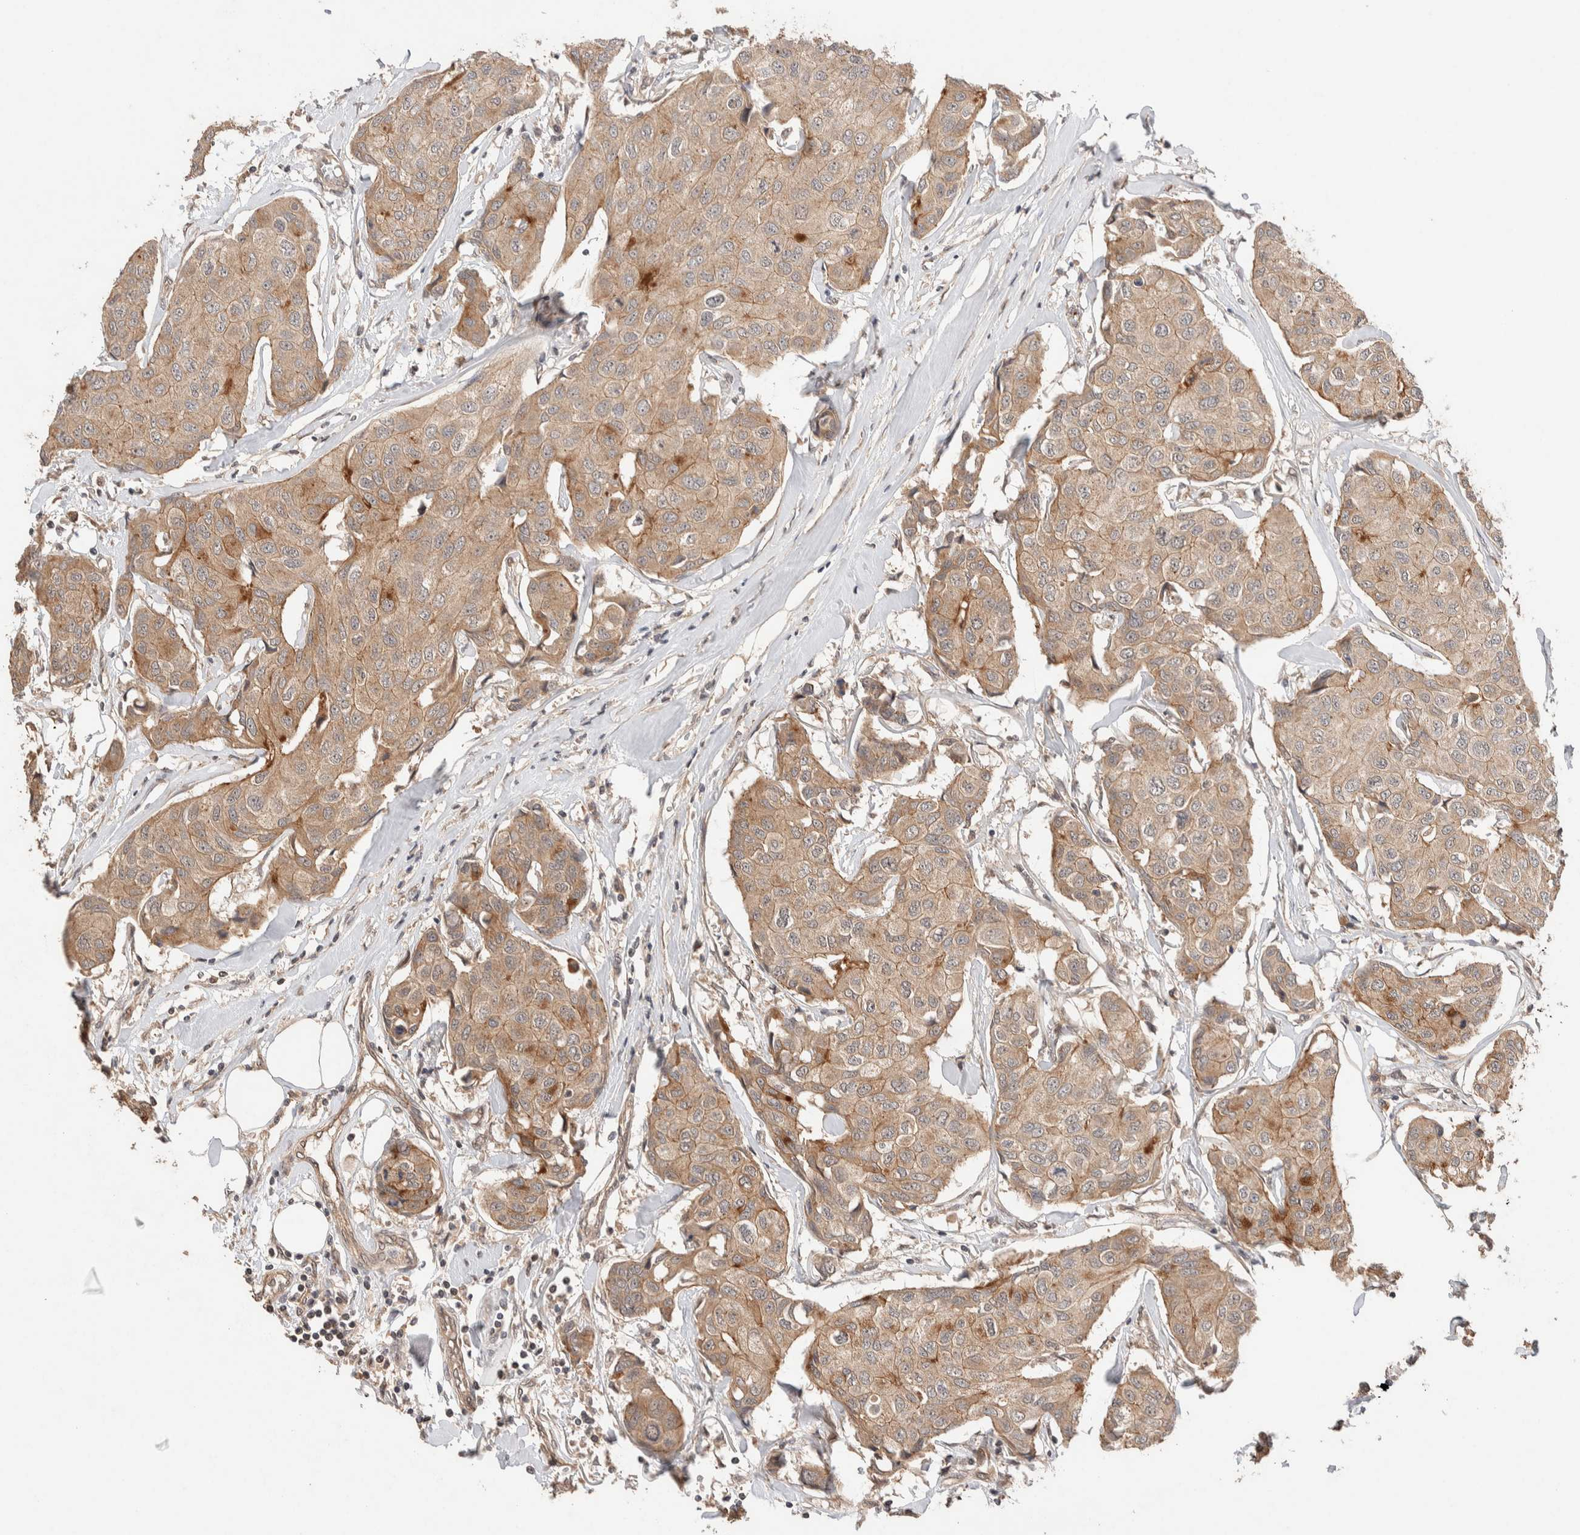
{"staining": {"intensity": "moderate", "quantity": ">75%", "location": "cytoplasmic/membranous"}, "tissue": "breast cancer", "cell_type": "Tumor cells", "image_type": "cancer", "snomed": [{"axis": "morphology", "description": "Duct carcinoma"}, {"axis": "topography", "description": "Breast"}], "caption": "A brown stain highlights moderate cytoplasmic/membranous staining of a protein in breast invasive ductal carcinoma tumor cells. The staining was performed using DAB (3,3'-diaminobenzidine), with brown indicating positive protein expression. Nuclei are stained blue with hematoxylin.", "gene": "PRDM15", "patient": {"sex": "female", "age": 80}}